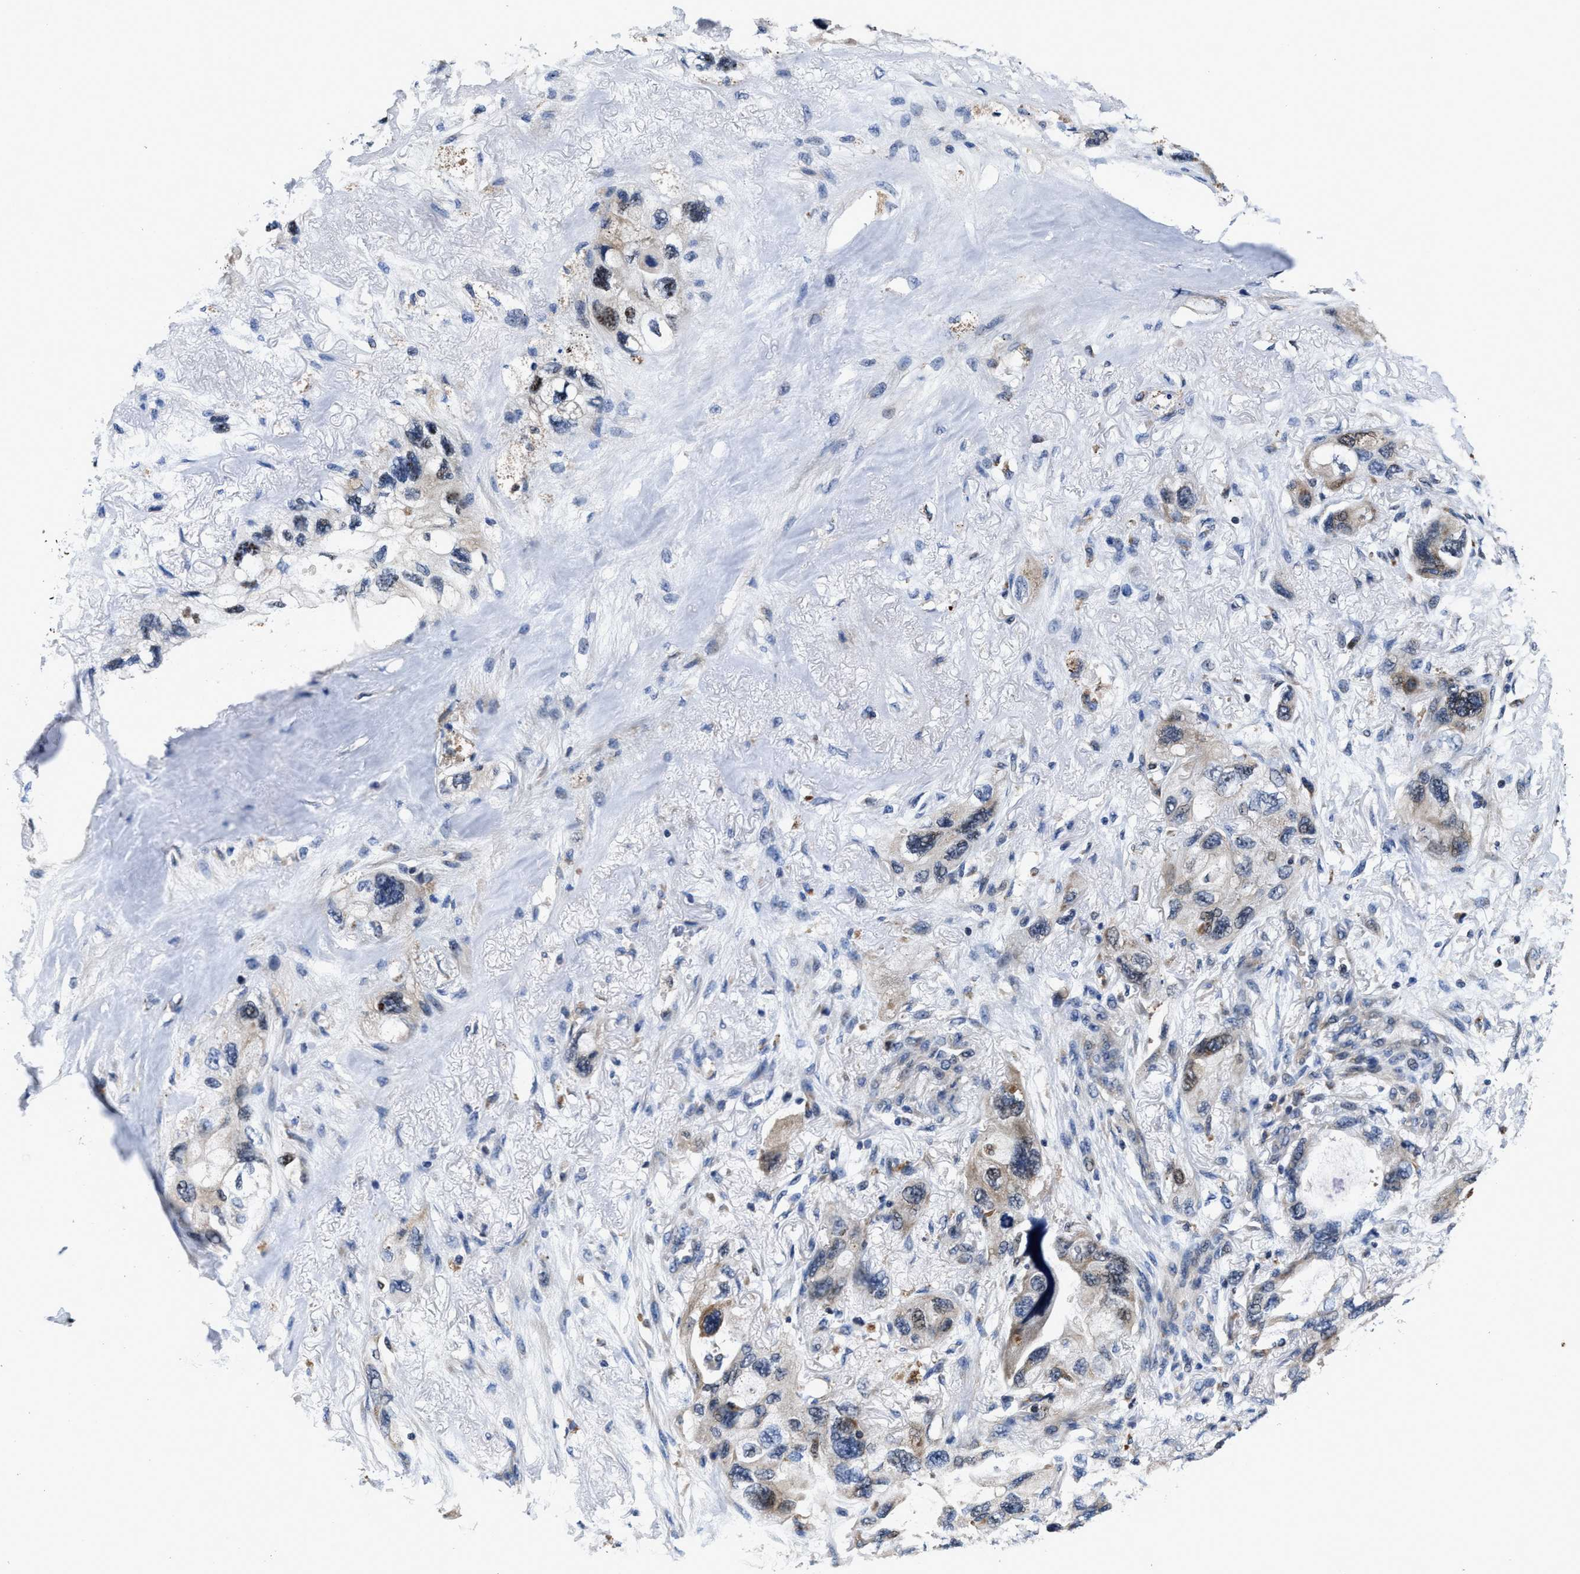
{"staining": {"intensity": "weak", "quantity": "<25%", "location": "cytoplasmic/membranous"}, "tissue": "lung cancer", "cell_type": "Tumor cells", "image_type": "cancer", "snomed": [{"axis": "morphology", "description": "Squamous cell carcinoma, NOS"}, {"axis": "topography", "description": "Lung"}], "caption": "Immunohistochemical staining of lung cancer shows no significant expression in tumor cells. (Stains: DAB IHC with hematoxylin counter stain, Microscopy: brightfield microscopy at high magnification).", "gene": "RGS10", "patient": {"sex": "female", "age": 73}}